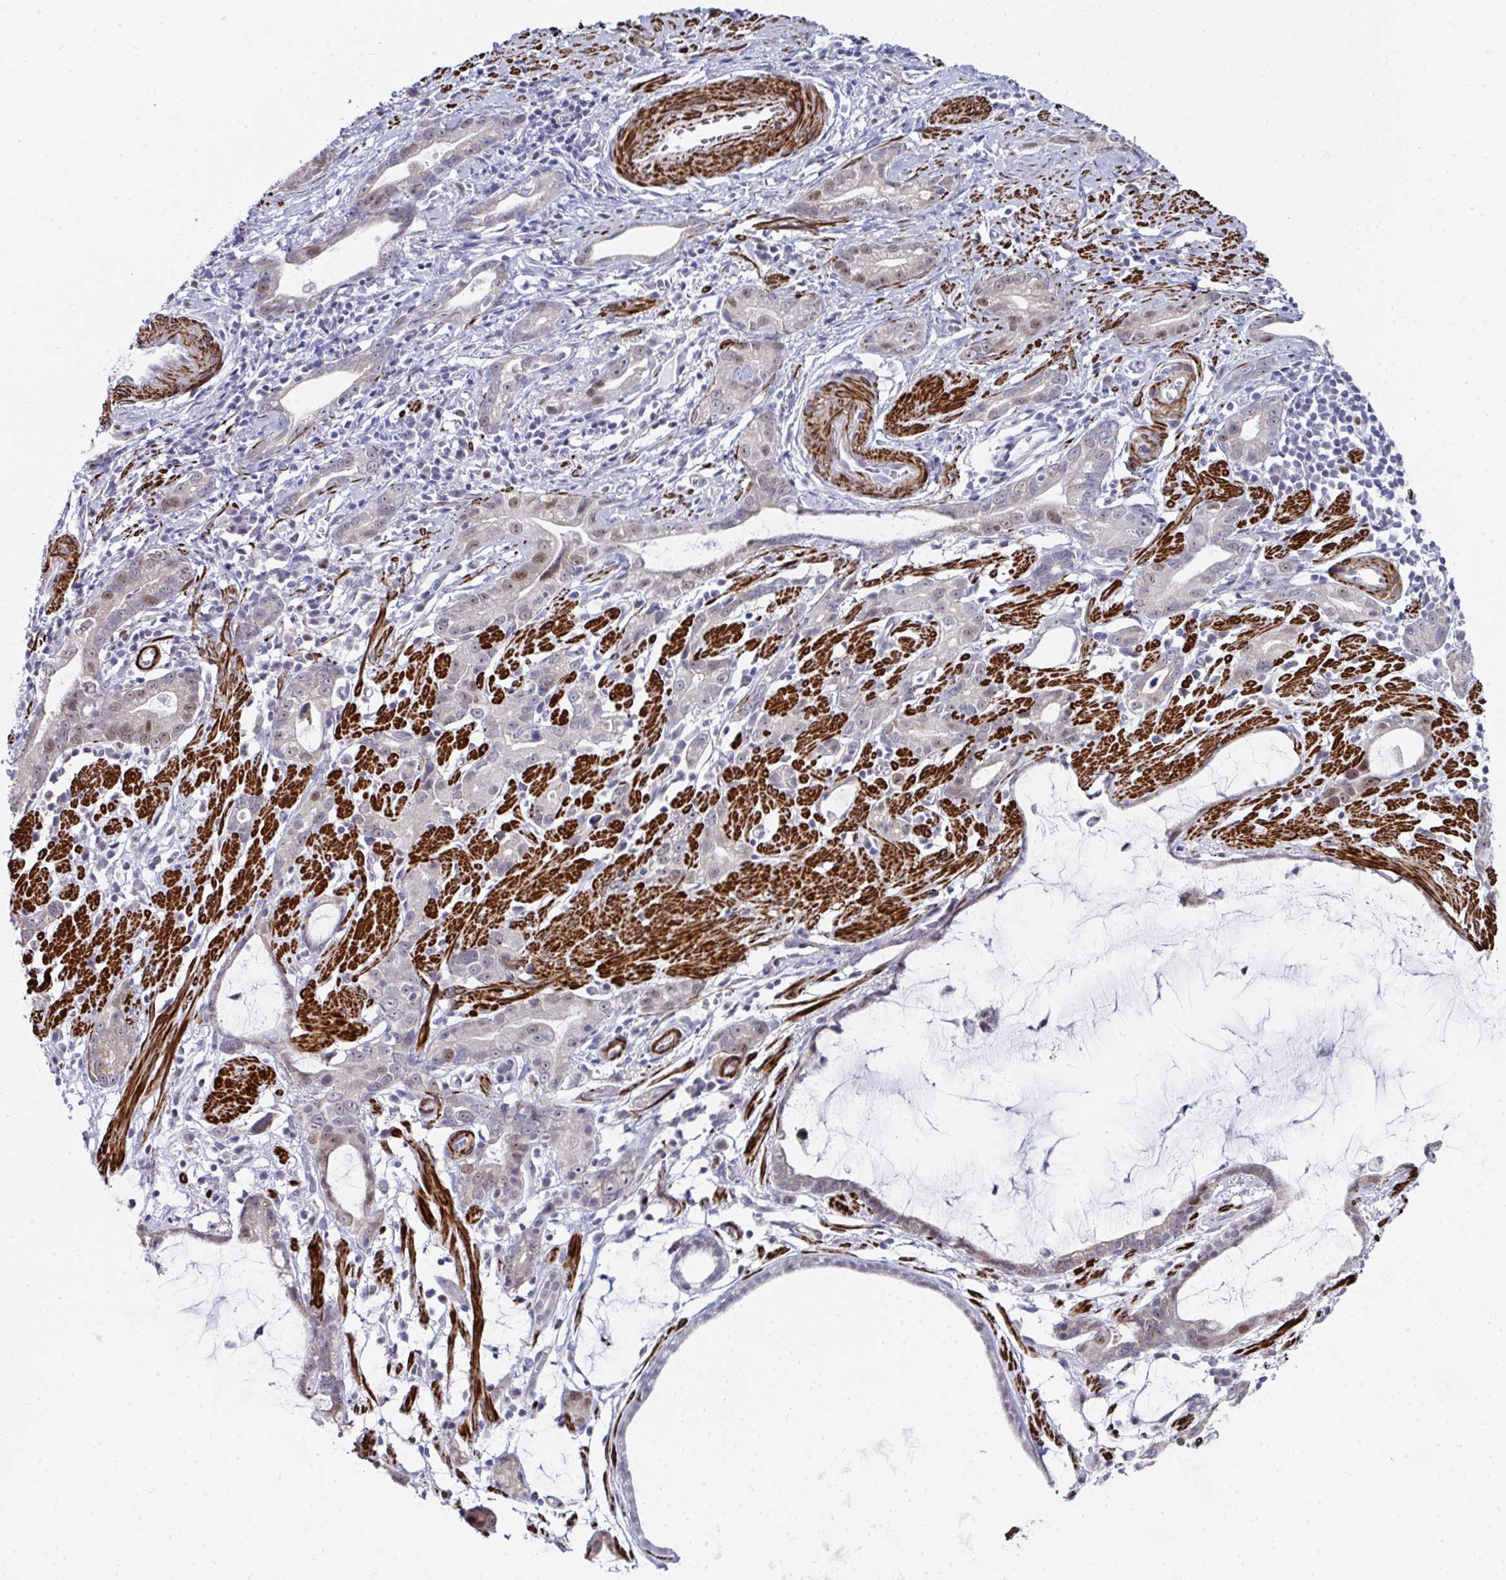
{"staining": {"intensity": "moderate", "quantity": "<25%", "location": "nuclear"}, "tissue": "stomach cancer", "cell_type": "Tumor cells", "image_type": "cancer", "snomed": [{"axis": "morphology", "description": "Adenocarcinoma, NOS"}, {"axis": "topography", "description": "Stomach"}], "caption": "An image showing moderate nuclear positivity in about <25% of tumor cells in stomach adenocarcinoma, as visualized by brown immunohistochemical staining.", "gene": "GINS2", "patient": {"sex": "male", "age": 55}}